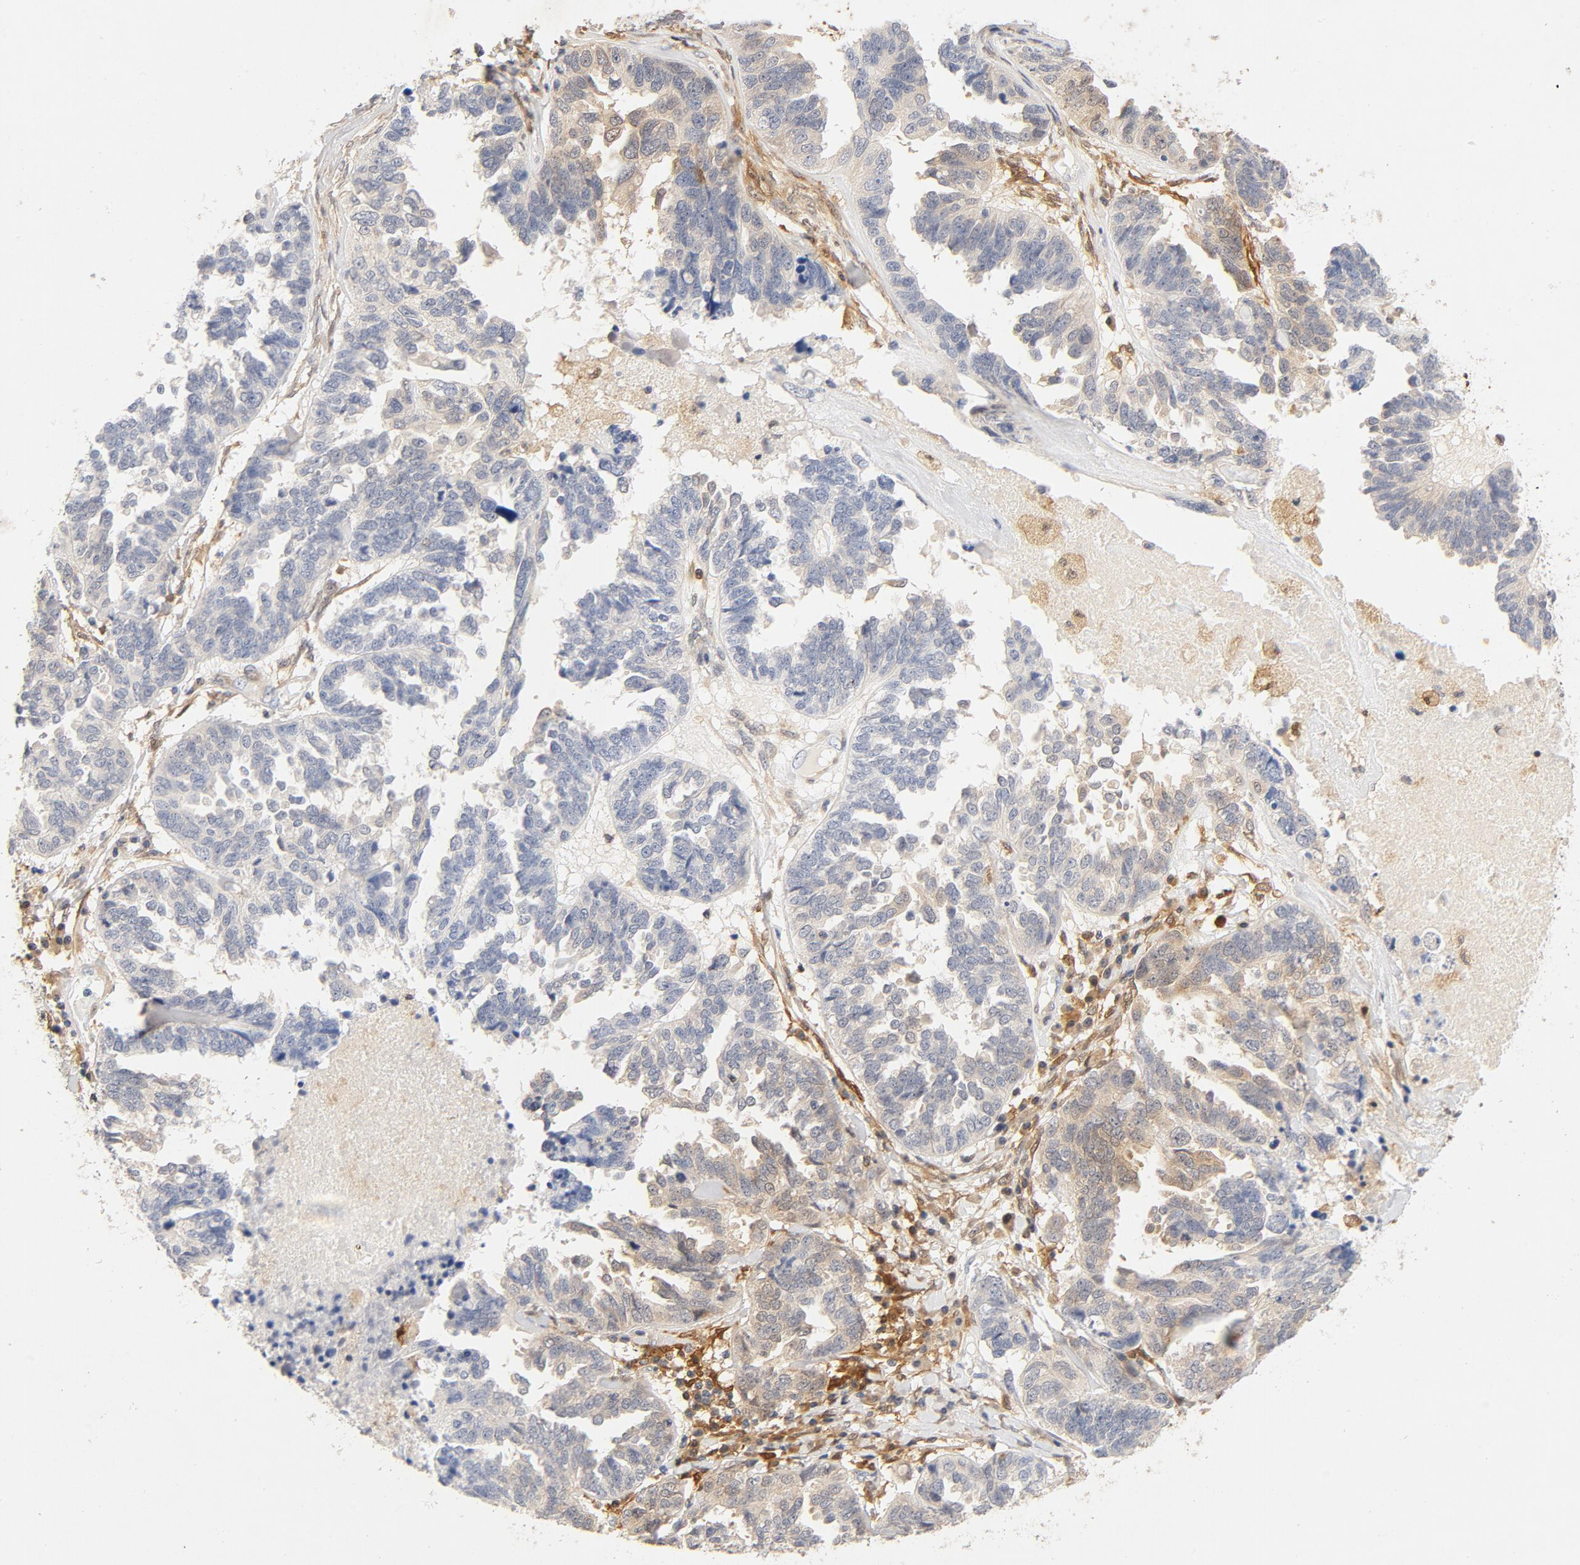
{"staining": {"intensity": "weak", "quantity": "25%-75%", "location": "cytoplasmic/membranous"}, "tissue": "ovarian cancer", "cell_type": "Tumor cells", "image_type": "cancer", "snomed": [{"axis": "morphology", "description": "Cystadenocarcinoma, serous, NOS"}, {"axis": "topography", "description": "Ovary"}], "caption": "The image displays immunohistochemical staining of ovarian cancer. There is weak cytoplasmic/membranous staining is appreciated in approximately 25%-75% of tumor cells. (IHC, brightfield microscopy, high magnification).", "gene": "STAT1", "patient": {"sex": "female", "age": 82}}